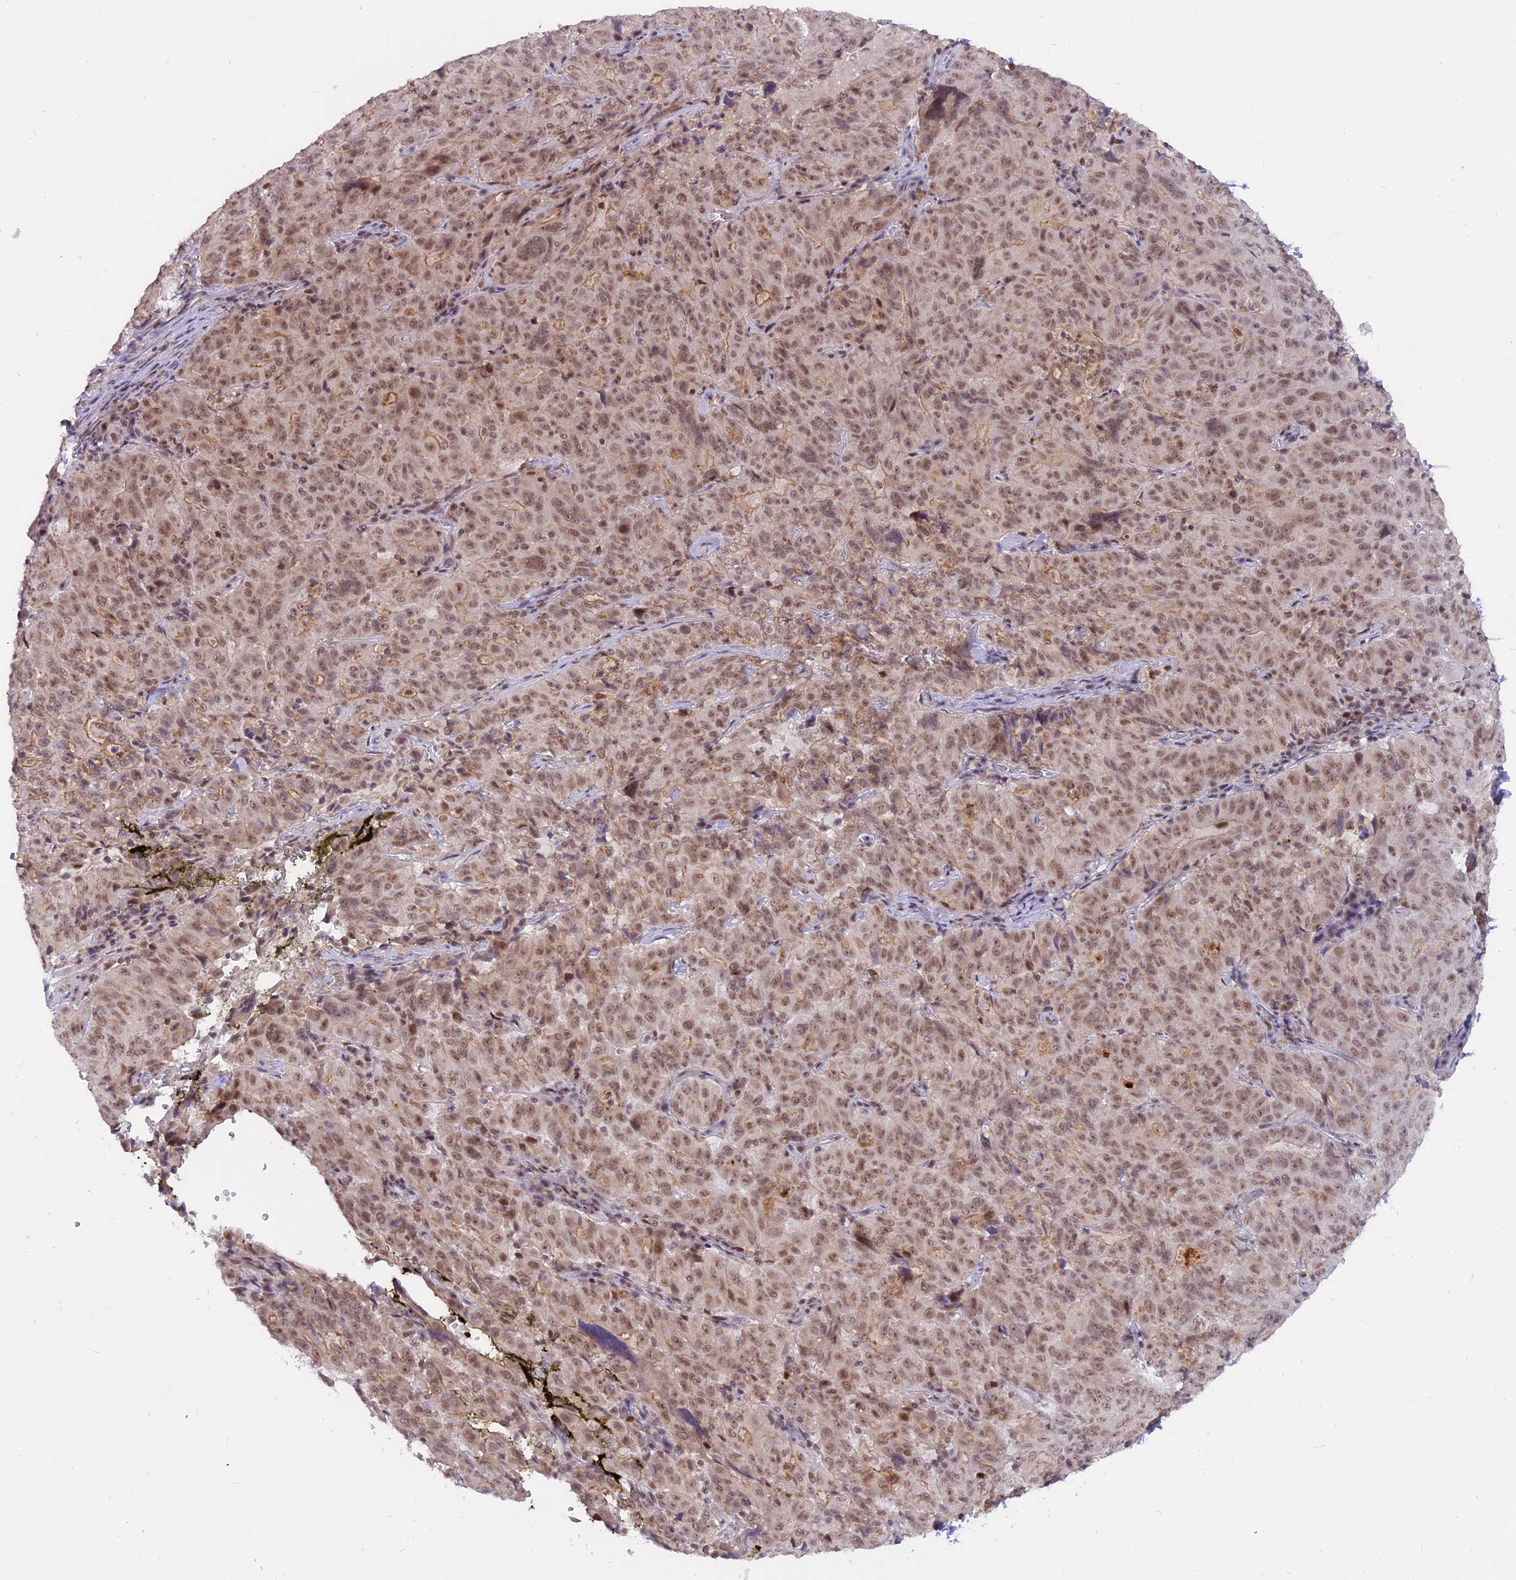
{"staining": {"intensity": "moderate", "quantity": ">75%", "location": "cytoplasmic/membranous,nuclear"}, "tissue": "pancreatic cancer", "cell_type": "Tumor cells", "image_type": "cancer", "snomed": [{"axis": "morphology", "description": "Adenocarcinoma, NOS"}, {"axis": "topography", "description": "Pancreas"}], "caption": "Pancreatic adenocarcinoma stained for a protein shows moderate cytoplasmic/membranous and nuclear positivity in tumor cells.", "gene": "TADA3", "patient": {"sex": "male", "age": 63}}